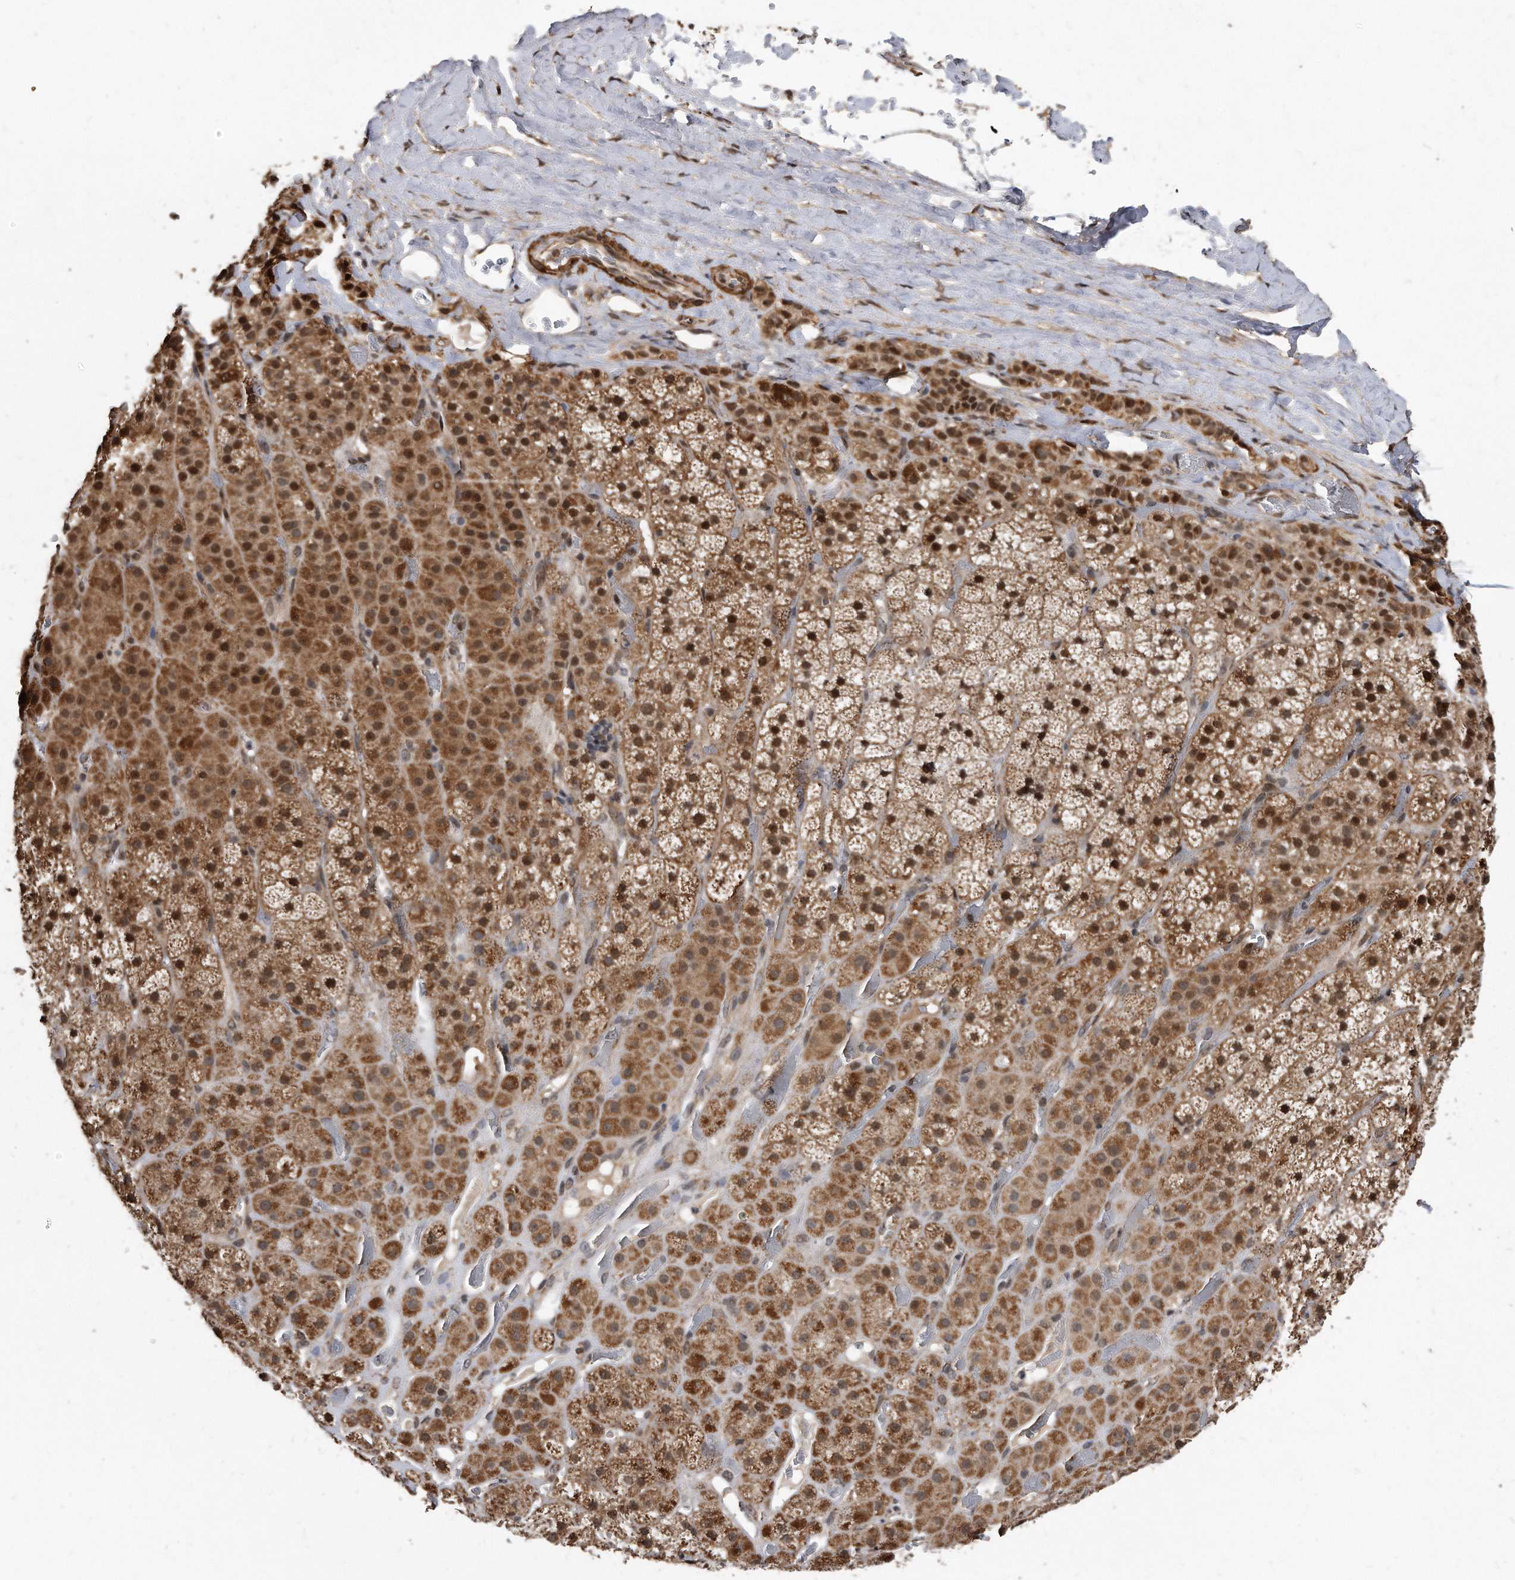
{"staining": {"intensity": "strong", "quantity": ">75%", "location": "cytoplasmic/membranous,nuclear"}, "tissue": "adrenal gland", "cell_type": "Glandular cells", "image_type": "normal", "snomed": [{"axis": "morphology", "description": "Normal tissue, NOS"}, {"axis": "topography", "description": "Adrenal gland"}], "caption": "IHC staining of normal adrenal gland, which reveals high levels of strong cytoplasmic/membranous,nuclear positivity in approximately >75% of glandular cells indicating strong cytoplasmic/membranous,nuclear protein staining. The staining was performed using DAB (3,3'-diaminobenzidine) (brown) for protein detection and nuclei were counterstained in hematoxylin (blue).", "gene": "DUSP22", "patient": {"sex": "male", "age": 57}}